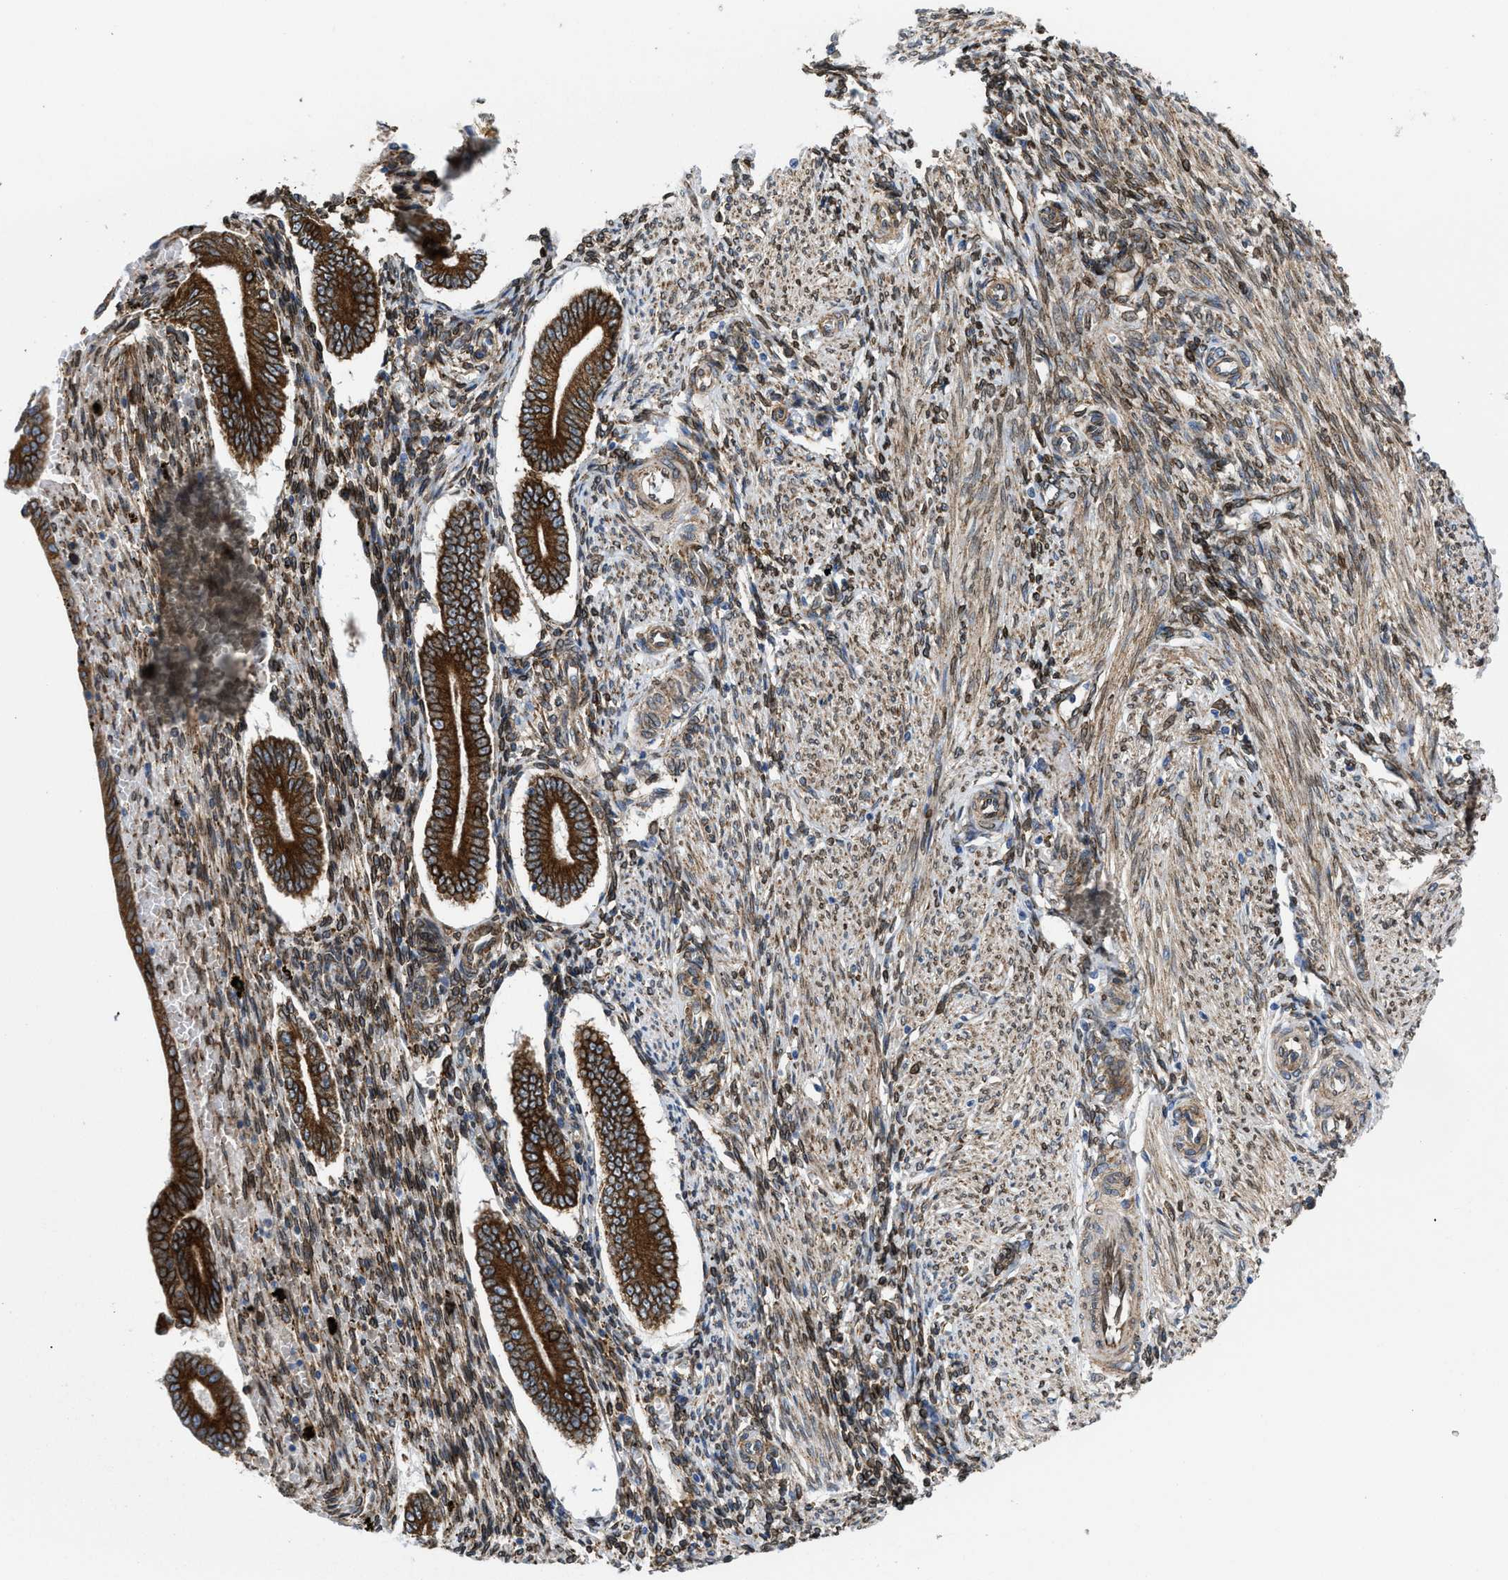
{"staining": {"intensity": "moderate", "quantity": "25%-75%", "location": "cytoplasmic/membranous"}, "tissue": "endometrium", "cell_type": "Cells in endometrial stroma", "image_type": "normal", "snomed": [{"axis": "morphology", "description": "Normal tissue, NOS"}, {"axis": "topography", "description": "Endometrium"}], "caption": "Moderate cytoplasmic/membranous protein expression is appreciated in about 25%-75% of cells in endometrial stroma in endometrium. (DAB IHC, brown staining for protein, blue staining for nuclei).", "gene": "ERLIN2", "patient": {"sex": "female", "age": 42}}